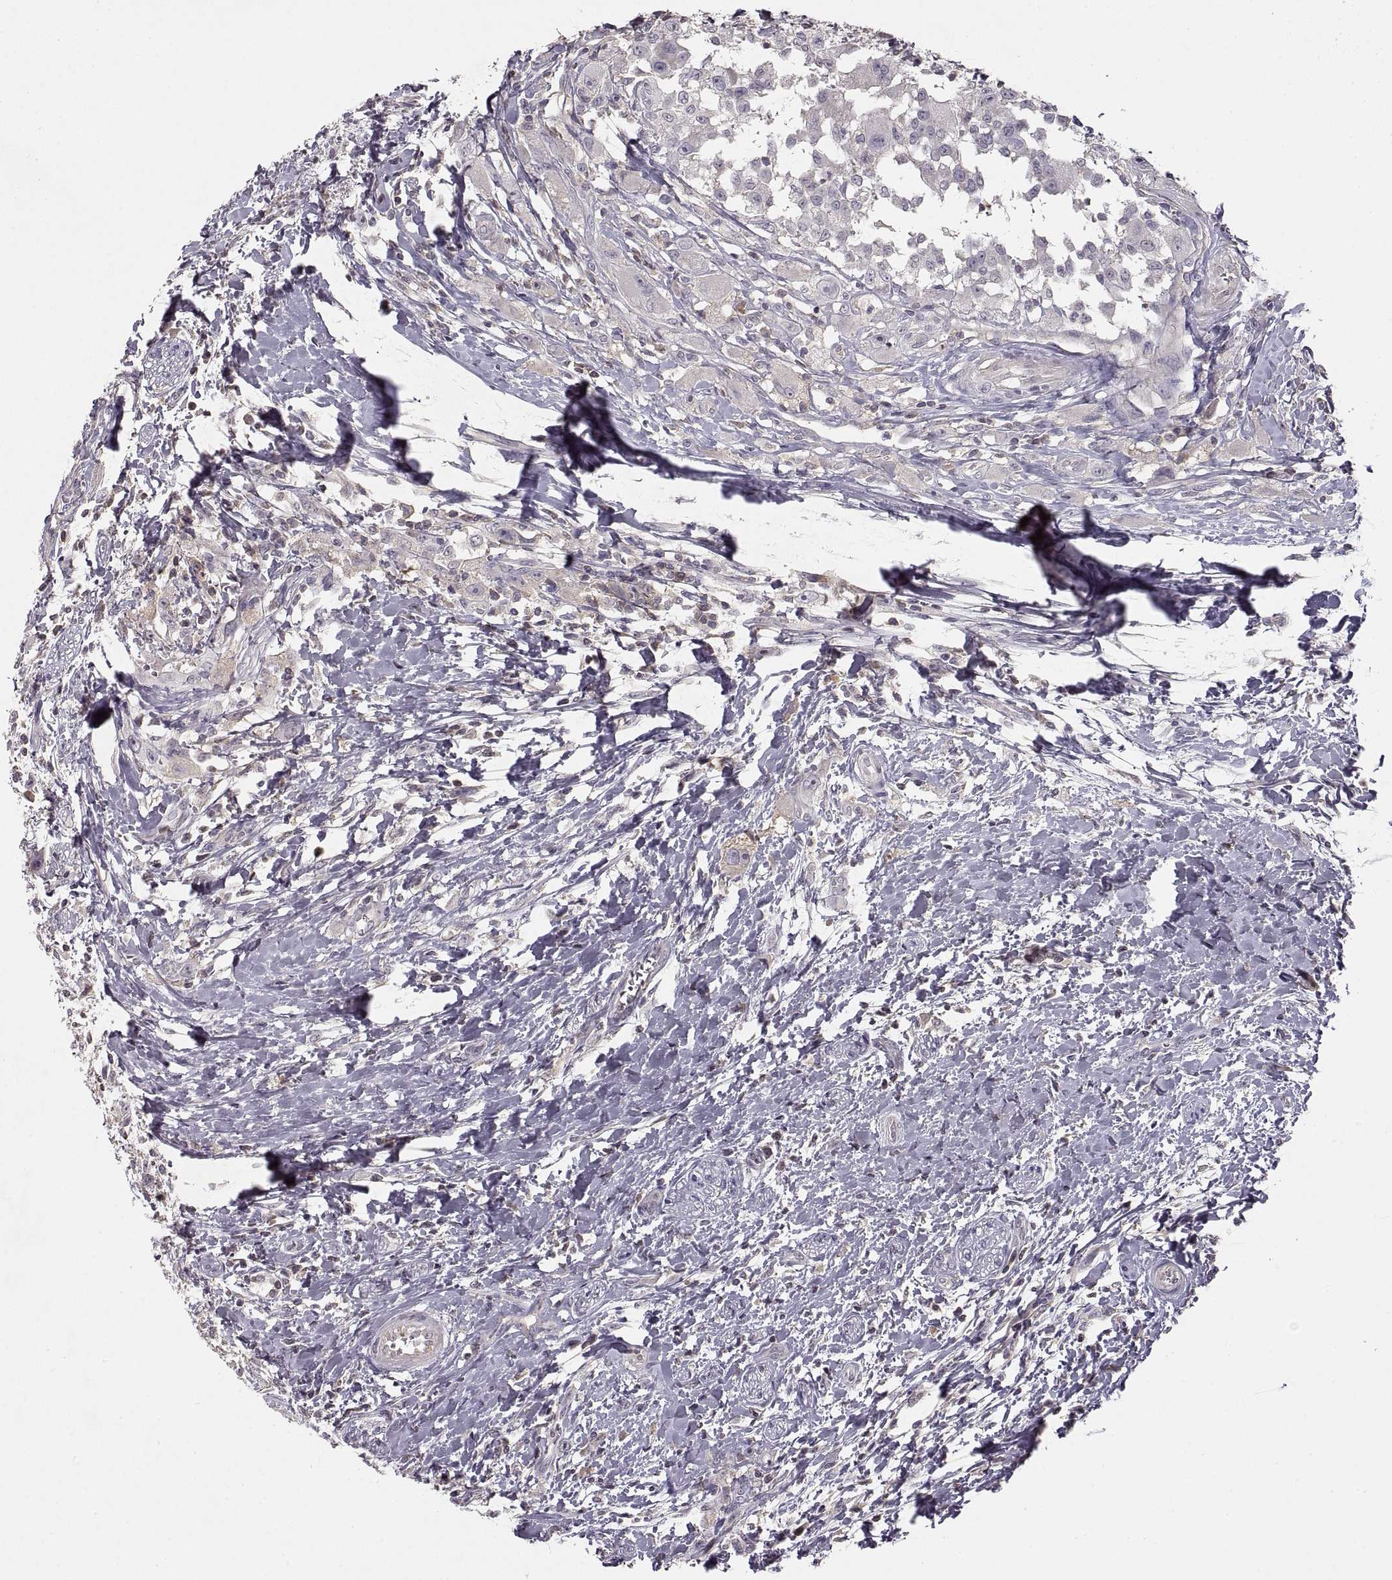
{"staining": {"intensity": "negative", "quantity": "none", "location": "none"}, "tissue": "head and neck cancer", "cell_type": "Tumor cells", "image_type": "cancer", "snomed": [{"axis": "morphology", "description": "Squamous cell carcinoma, NOS"}, {"axis": "morphology", "description": "Squamous cell carcinoma, metastatic, NOS"}, {"axis": "topography", "description": "Oral tissue"}, {"axis": "topography", "description": "Head-Neck"}], "caption": "The IHC image has no significant positivity in tumor cells of squamous cell carcinoma (head and neck) tissue. (Immunohistochemistry, brightfield microscopy, high magnification).", "gene": "ADAM11", "patient": {"sex": "female", "age": 85}}